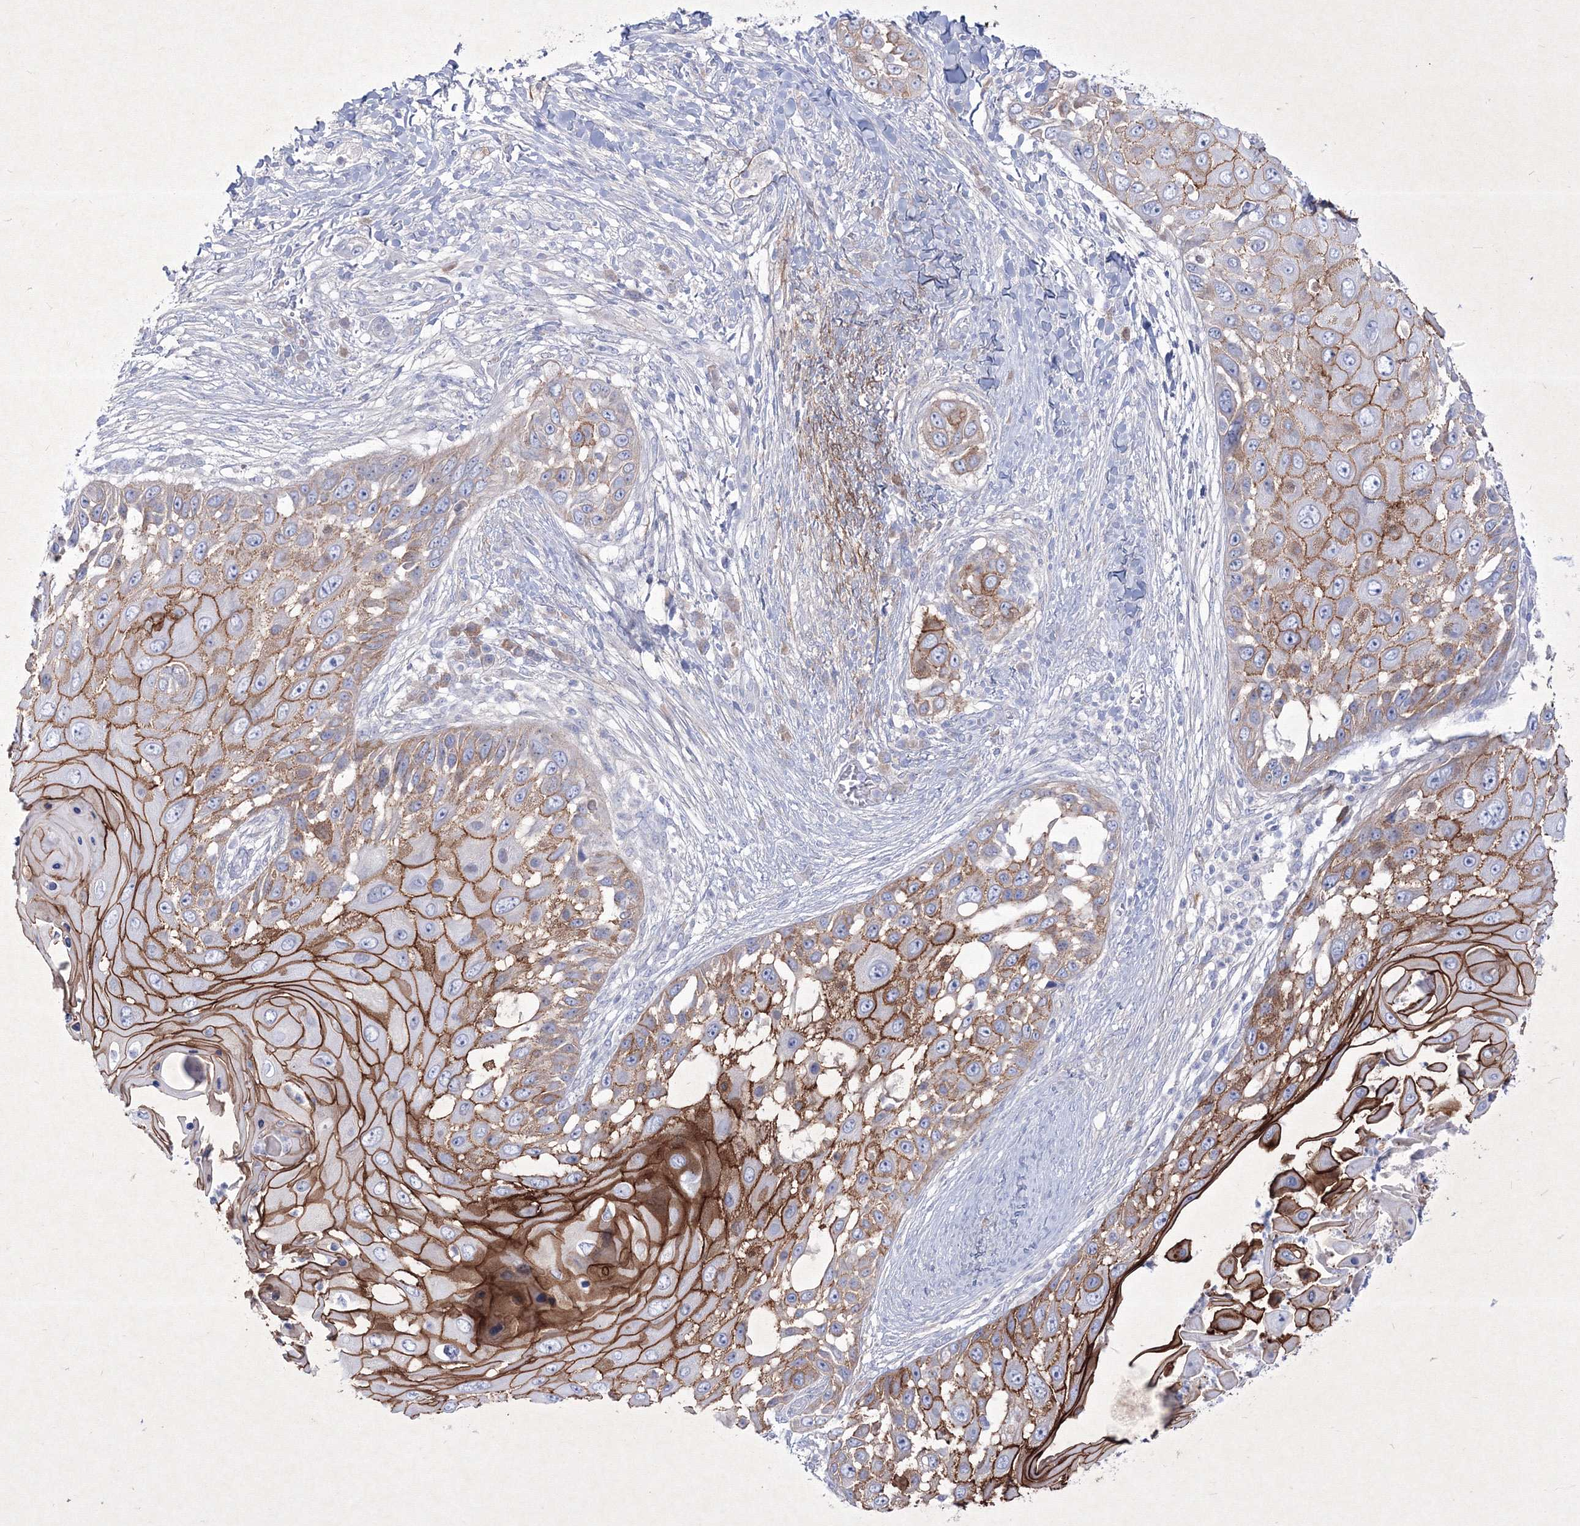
{"staining": {"intensity": "strong", "quantity": ">75%", "location": "cytoplasmic/membranous"}, "tissue": "skin cancer", "cell_type": "Tumor cells", "image_type": "cancer", "snomed": [{"axis": "morphology", "description": "Squamous cell carcinoma, NOS"}, {"axis": "topography", "description": "Skin"}], "caption": "Immunohistochemical staining of squamous cell carcinoma (skin) shows high levels of strong cytoplasmic/membranous protein expression in approximately >75% of tumor cells.", "gene": "TMEM139", "patient": {"sex": "female", "age": 44}}